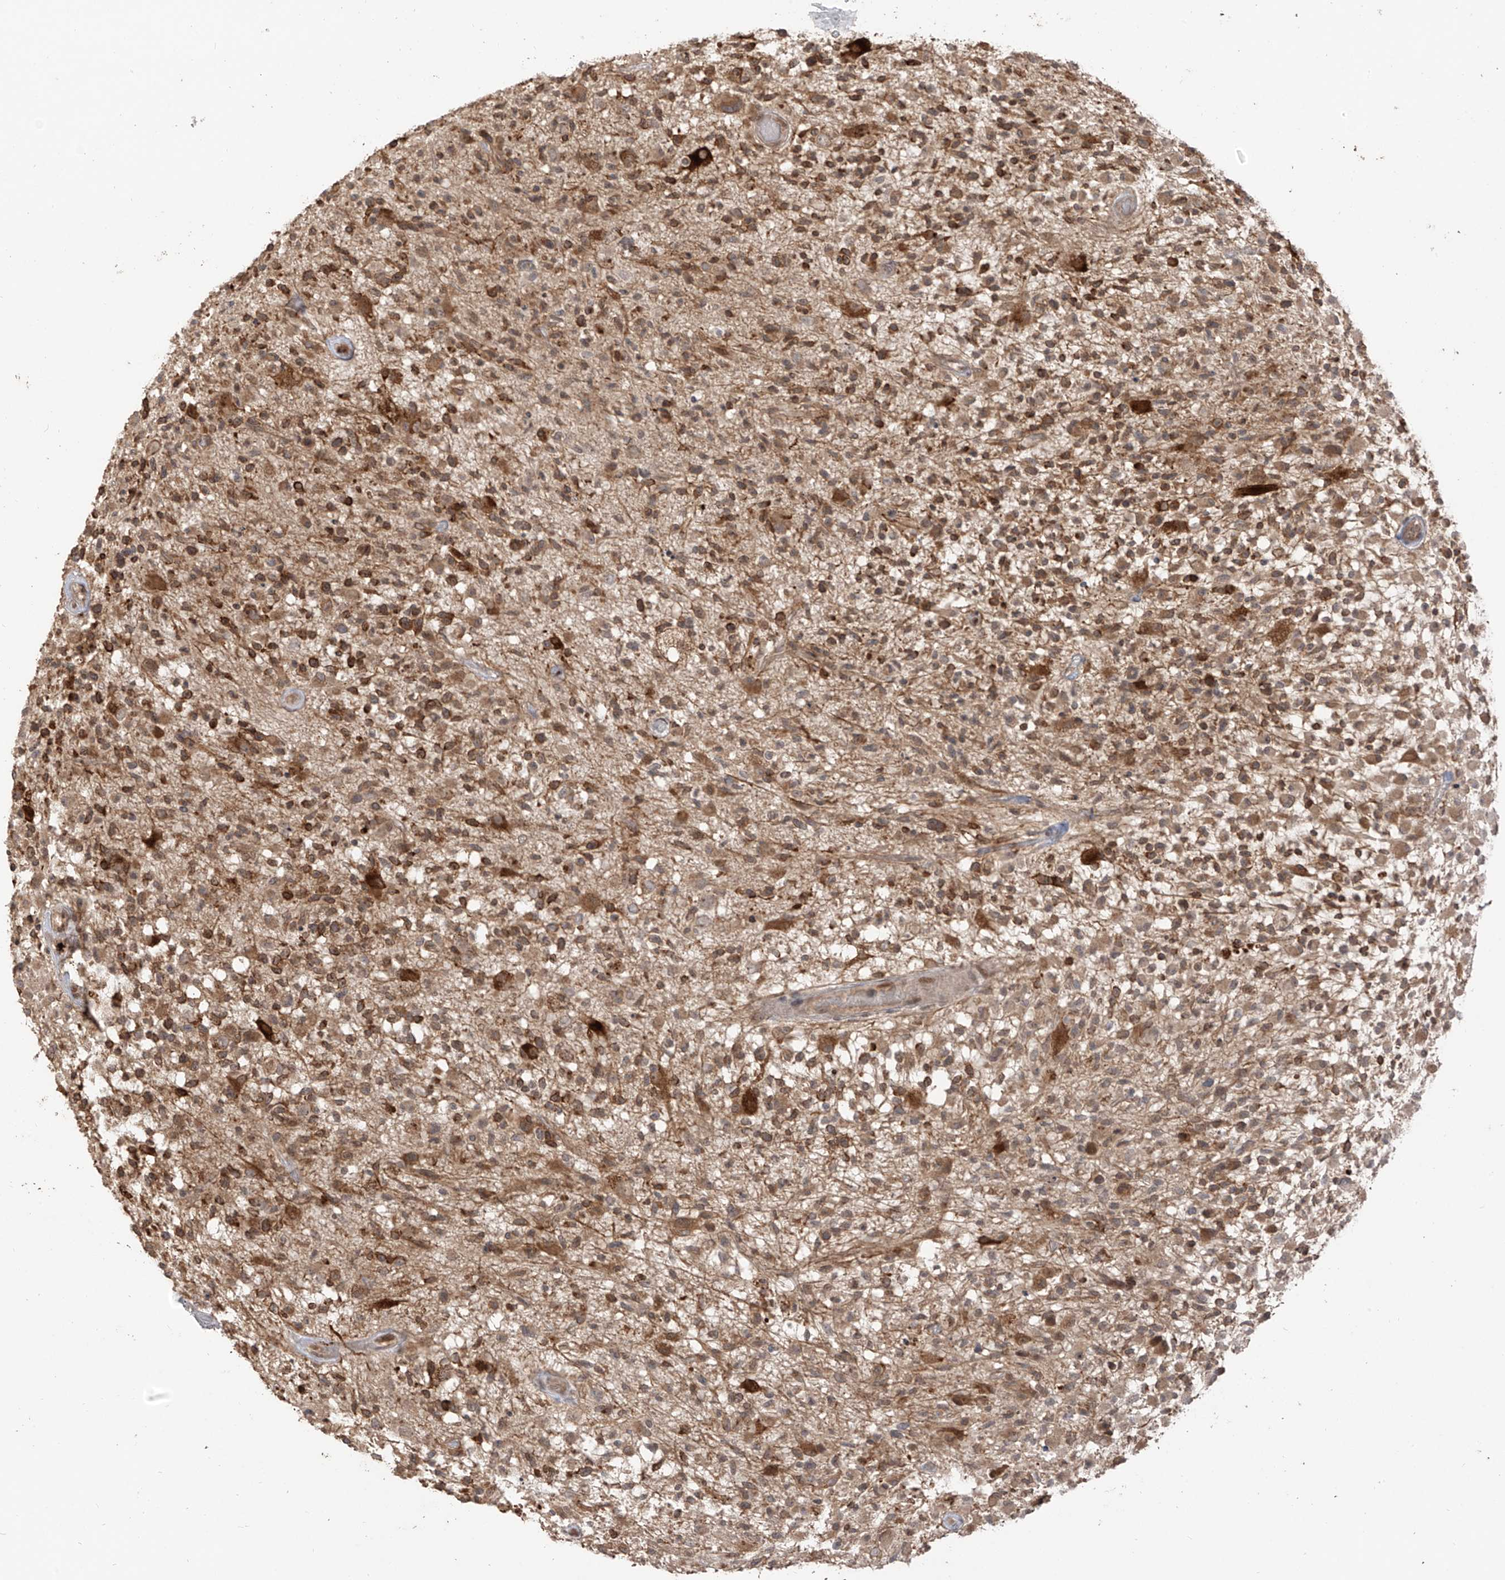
{"staining": {"intensity": "moderate", "quantity": ">75%", "location": "cytoplasmic/membranous"}, "tissue": "glioma", "cell_type": "Tumor cells", "image_type": "cancer", "snomed": [{"axis": "morphology", "description": "Glioma, malignant, High grade"}, {"axis": "morphology", "description": "Glioblastoma, NOS"}, {"axis": "topography", "description": "Brain"}], "caption": "An image of glioma stained for a protein exhibits moderate cytoplasmic/membranous brown staining in tumor cells. Using DAB (3,3'-diaminobenzidine) (brown) and hematoxylin (blue) stains, captured at high magnification using brightfield microscopy.", "gene": "COLGALT2", "patient": {"sex": "male", "age": 60}}